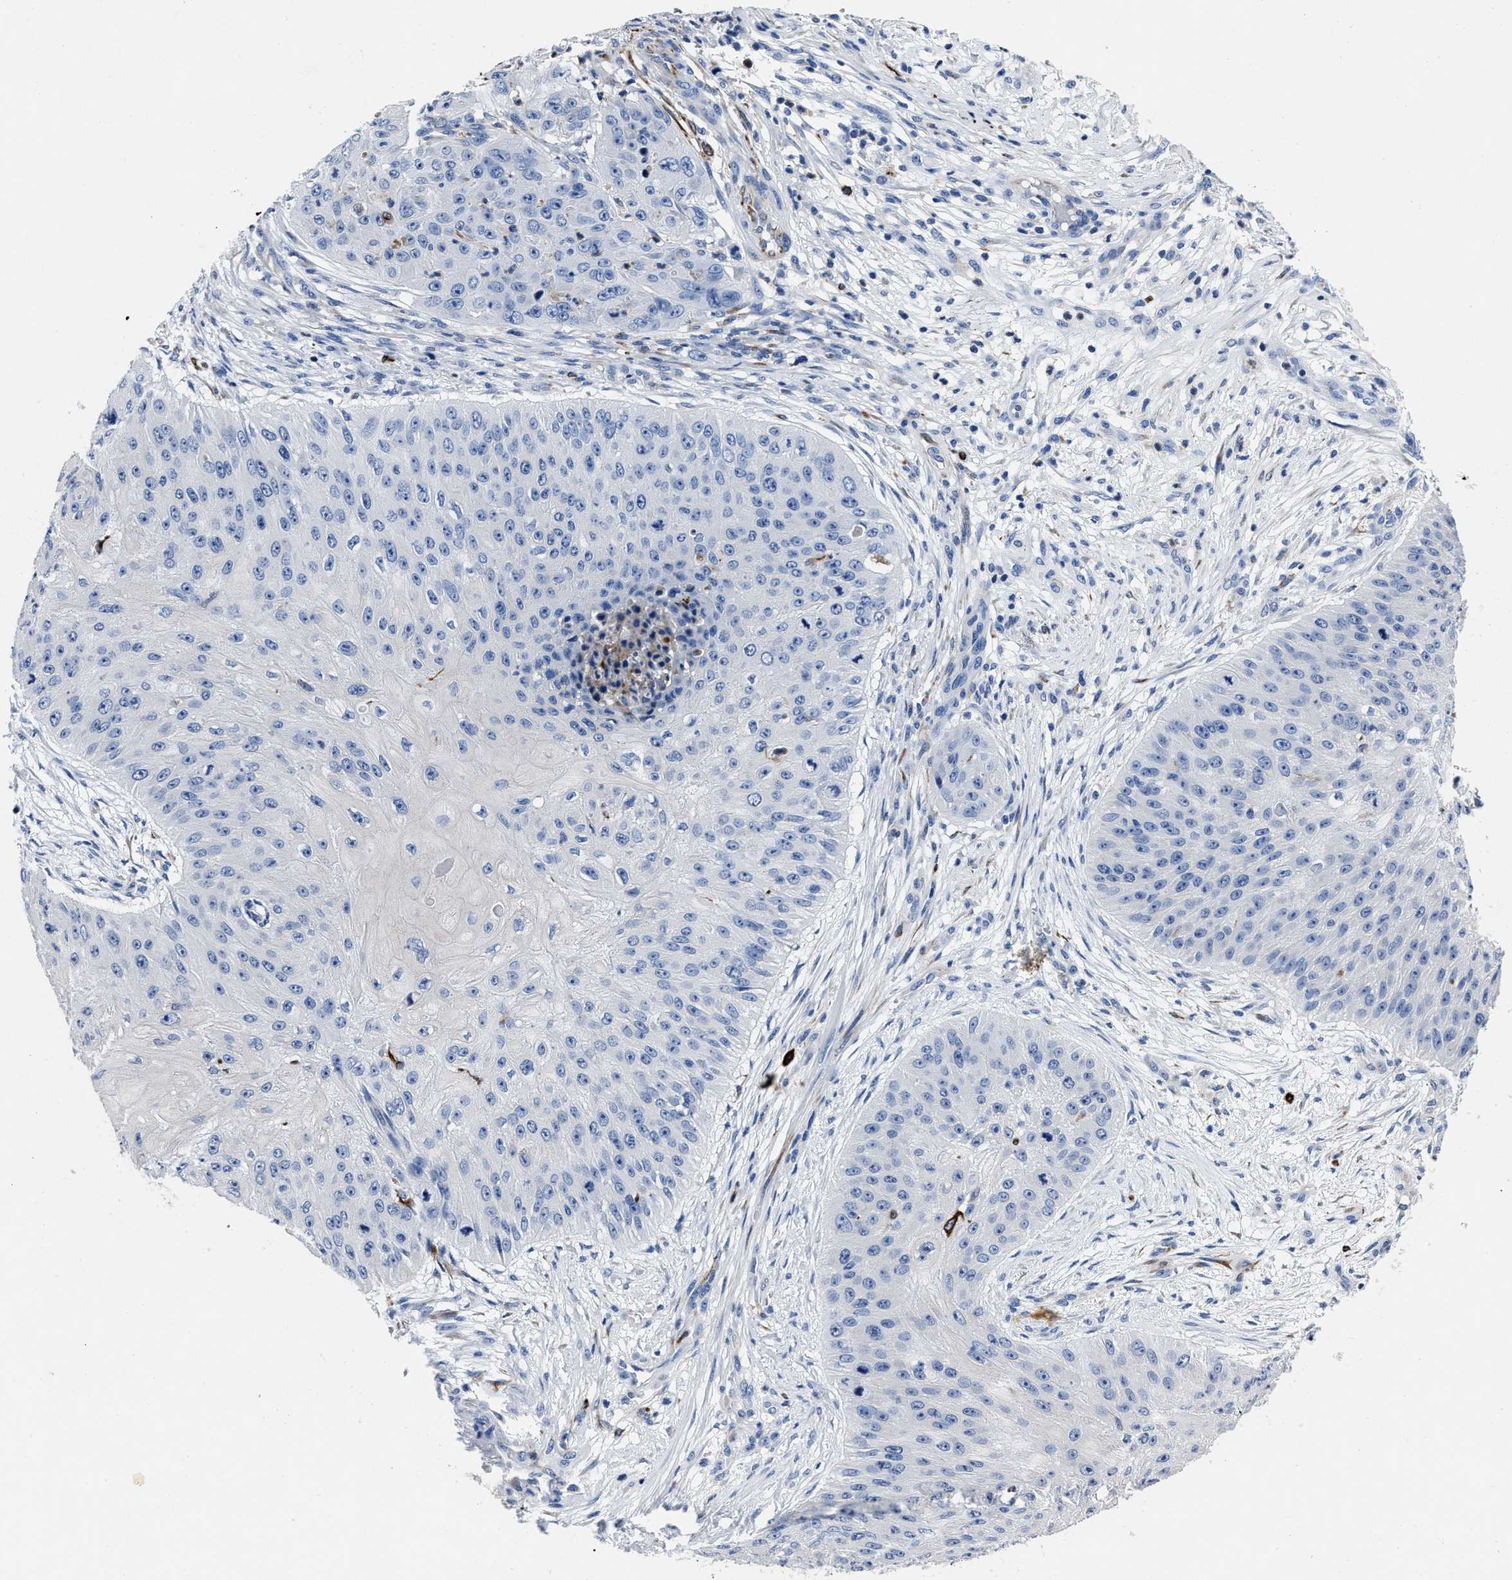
{"staining": {"intensity": "negative", "quantity": "none", "location": "none"}, "tissue": "skin cancer", "cell_type": "Tumor cells", "image_type": "cancer", "snomed": [{"axis": "morphology", "description": "Squamous cell carcinoma, NOS"}, {"axis": "topography", "description": "Skin"}], "caption": "Immunohistochemistry of human skin squamous cell carcinoma reveals no positivity in tumor cells. (DAB IHC with hematoxylin counter stain).", "gene": "OR10G3", "patient": {"sex": "female", "age": 80}}